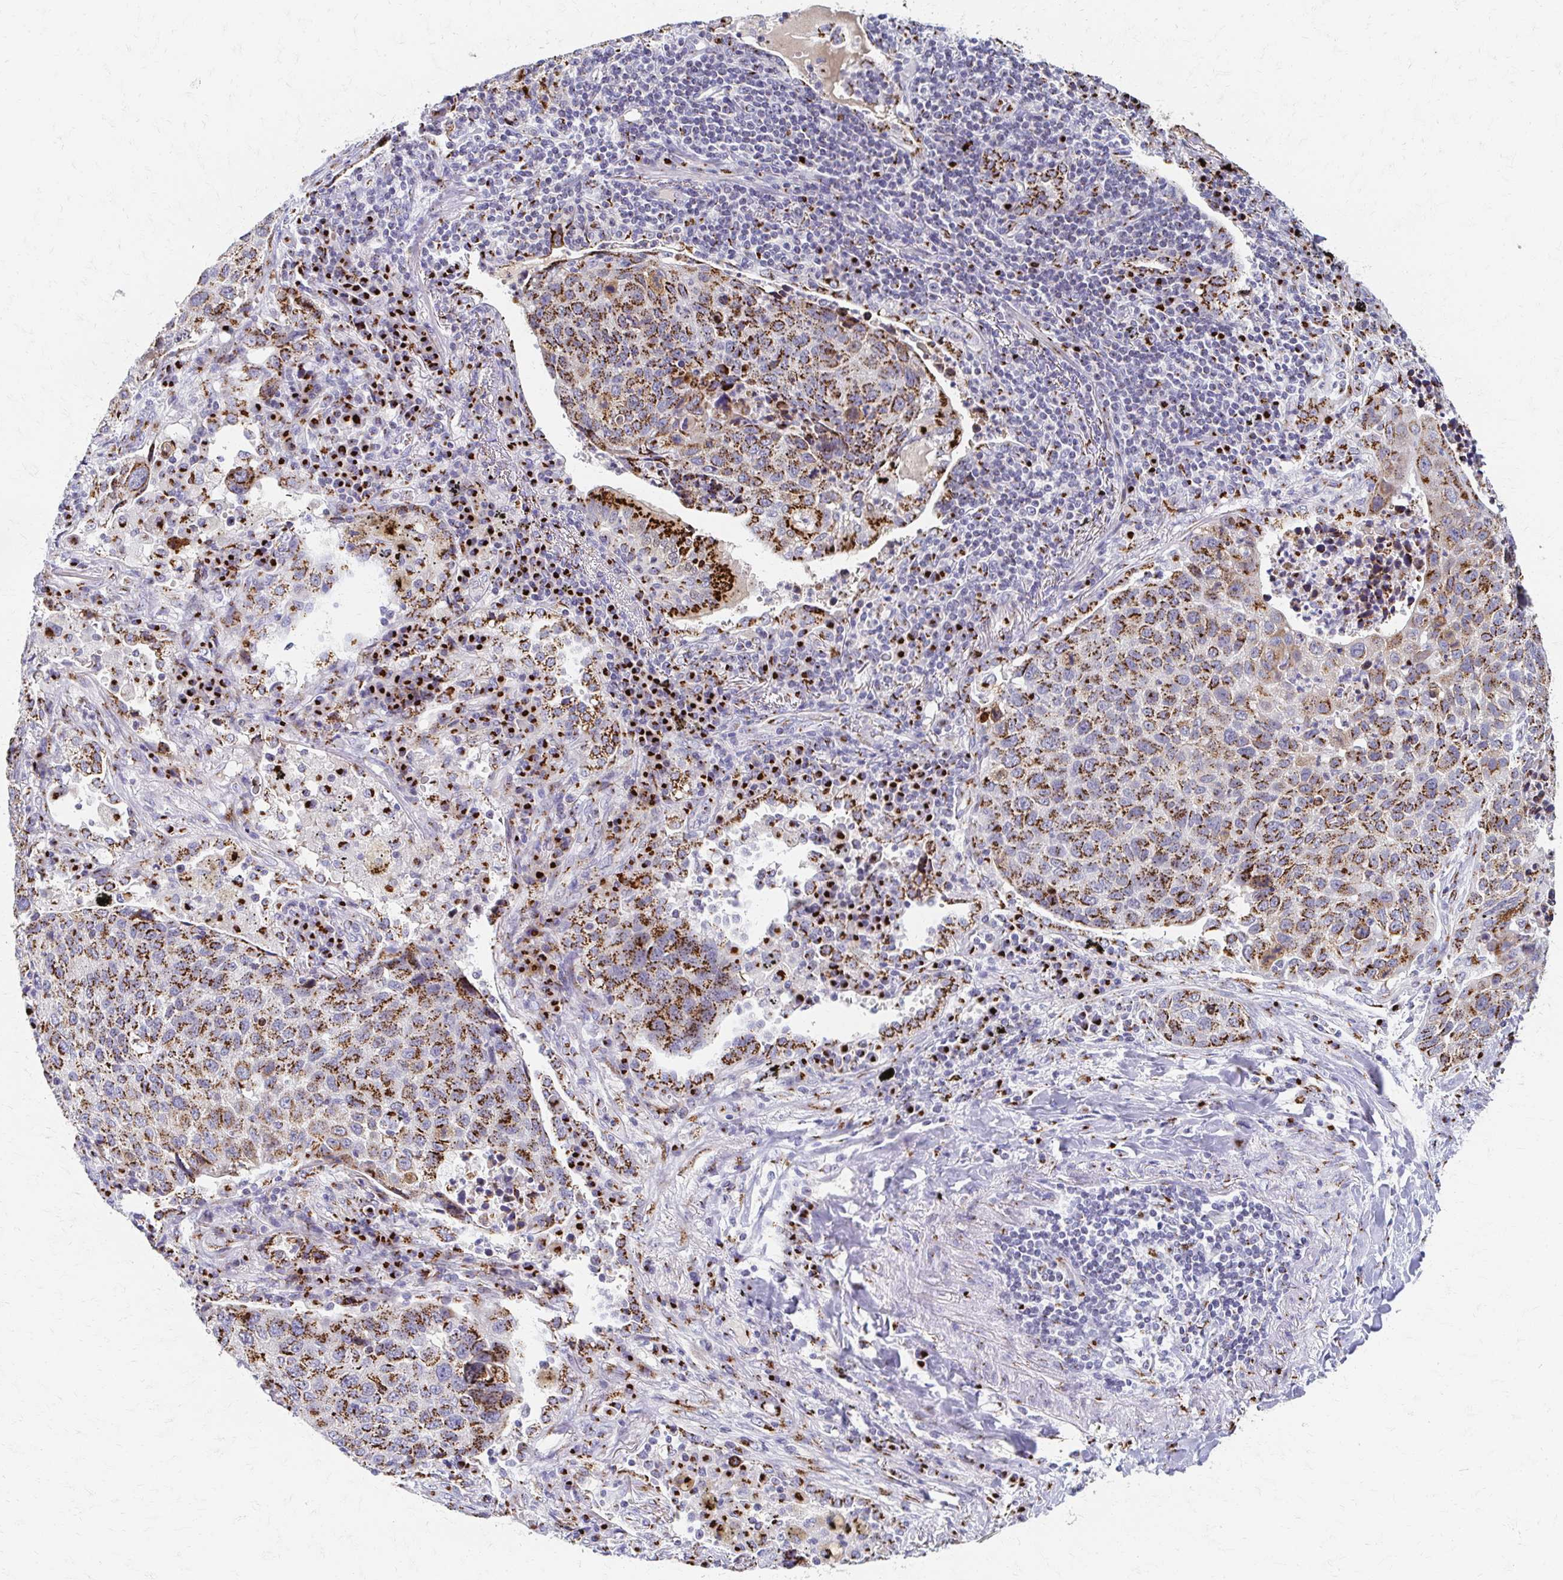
{"staining": {"intensity": "moderate", "quantity": "25%-75%", "location": "cytoplasmic/membranous"}, "tissue": "lung cancer", "cell_type": "Tumor cells", "image_type": "cancer", "snomed": [{"axis": "morphology", "description": "Squamous cell carcinoma, NOS"}, {"axis": "topography", "description": "Lymph node"}, {"axis": "topography", "description": "Lung"}], "caption": "Lung cancer (squamous cell carcinoma) stained with a protein marker displays moderate staining in tumor cells.", "gene": "TM9SF1", "patient": {"sex": "male", "age": 61}}